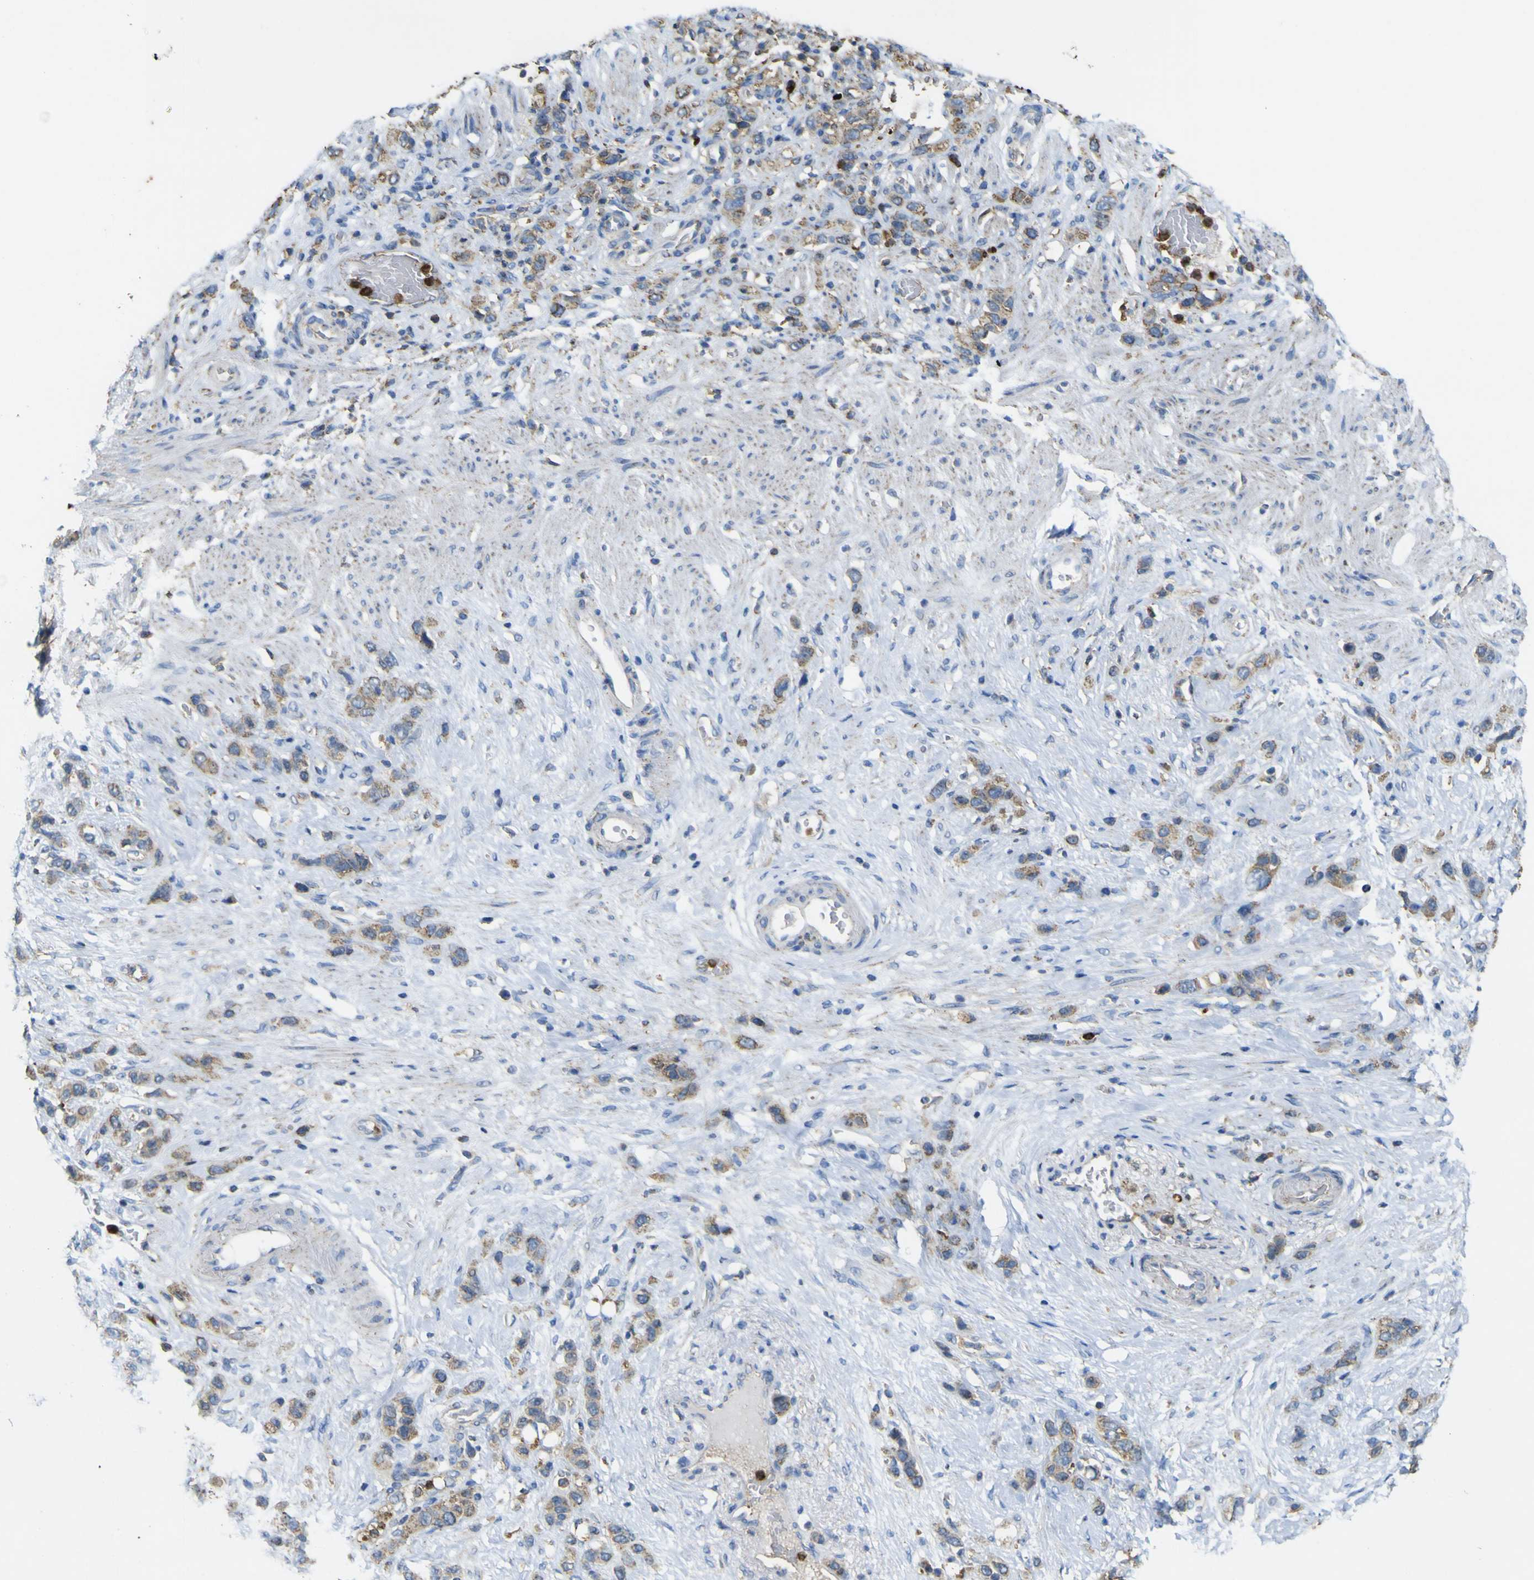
{"staining": {"intensity": "moderate", "quantity": ">75%", "location": "cytoplasmic/membranous"}, "tissue": "stomach cancer", "cell_type": "Tumor cells", "image_type": "cancer", "snomed": [{"axis": "morphology", "description": "Adenocarcinoma, NOS"}, {"axis": "morphology", "description": "Adenocarcinoma, High grade"}, {"axis": "topography", "description": "Stomach, upper"}, {"axis": "topography", "description": "Stomach, lower"}], "caption": "An image showing moderate cytoplasmic/membranous positivity in about >75% of tumor cells in stomach adenocarcinoma, as visualized by brown immunohistochemical staining.", "gene": "ACSL3", "patient": {"sex": "female", "age": 65}}